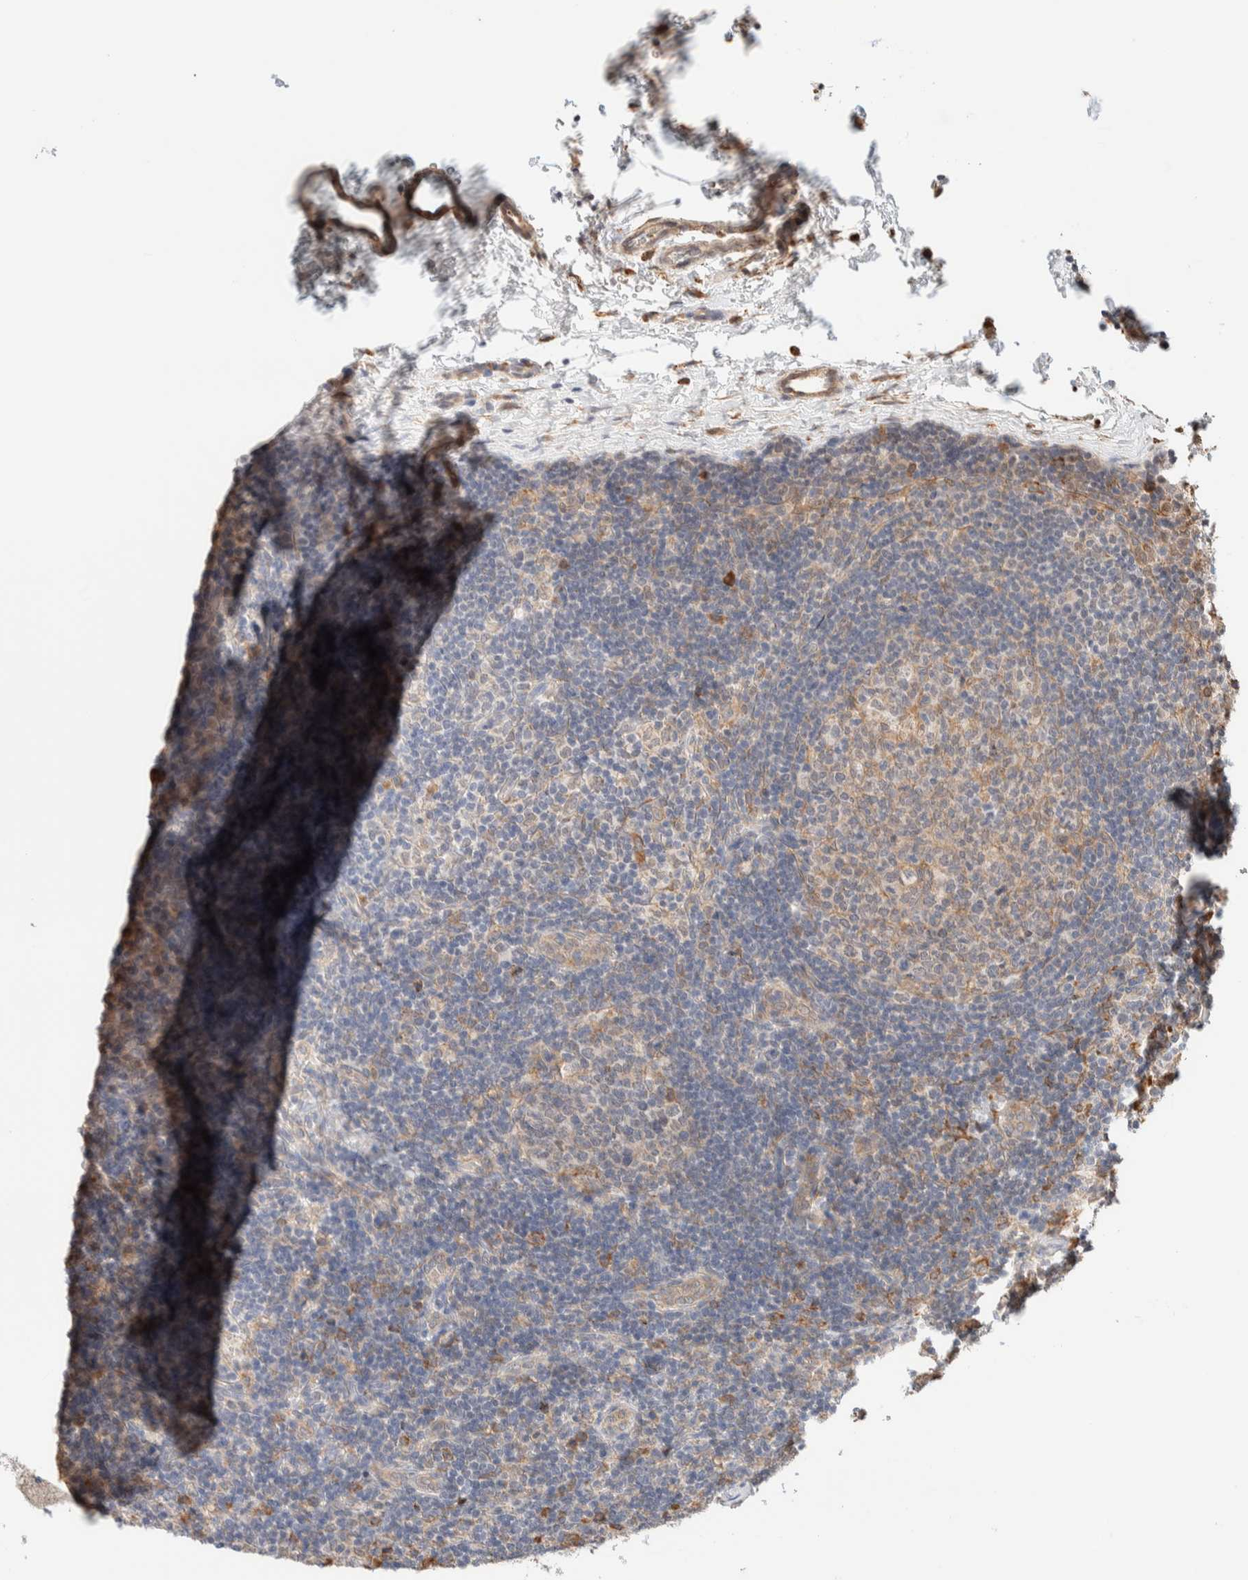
{"staining": {"intensity": "strong", "quantity": "<25%", "location": "cytoplasmic/membranous"}, "tissue": "lymph node", "cell_type": "Germinal center cells", "image_type": "normal", "snomed": [{"axis": "morphology", "description": "Normal tissue, NOS"}, {"axis": "topography", "description": "Lymph node"}], "caption": "The micrograph exhibits immunohistochemical staining of benign lymph node. There is strong cytoplasmic/membranous expression is identified in about <25% of germinal center cells.", "gene": "INTS1", "patient": {"sex": "female", "age": 22}}